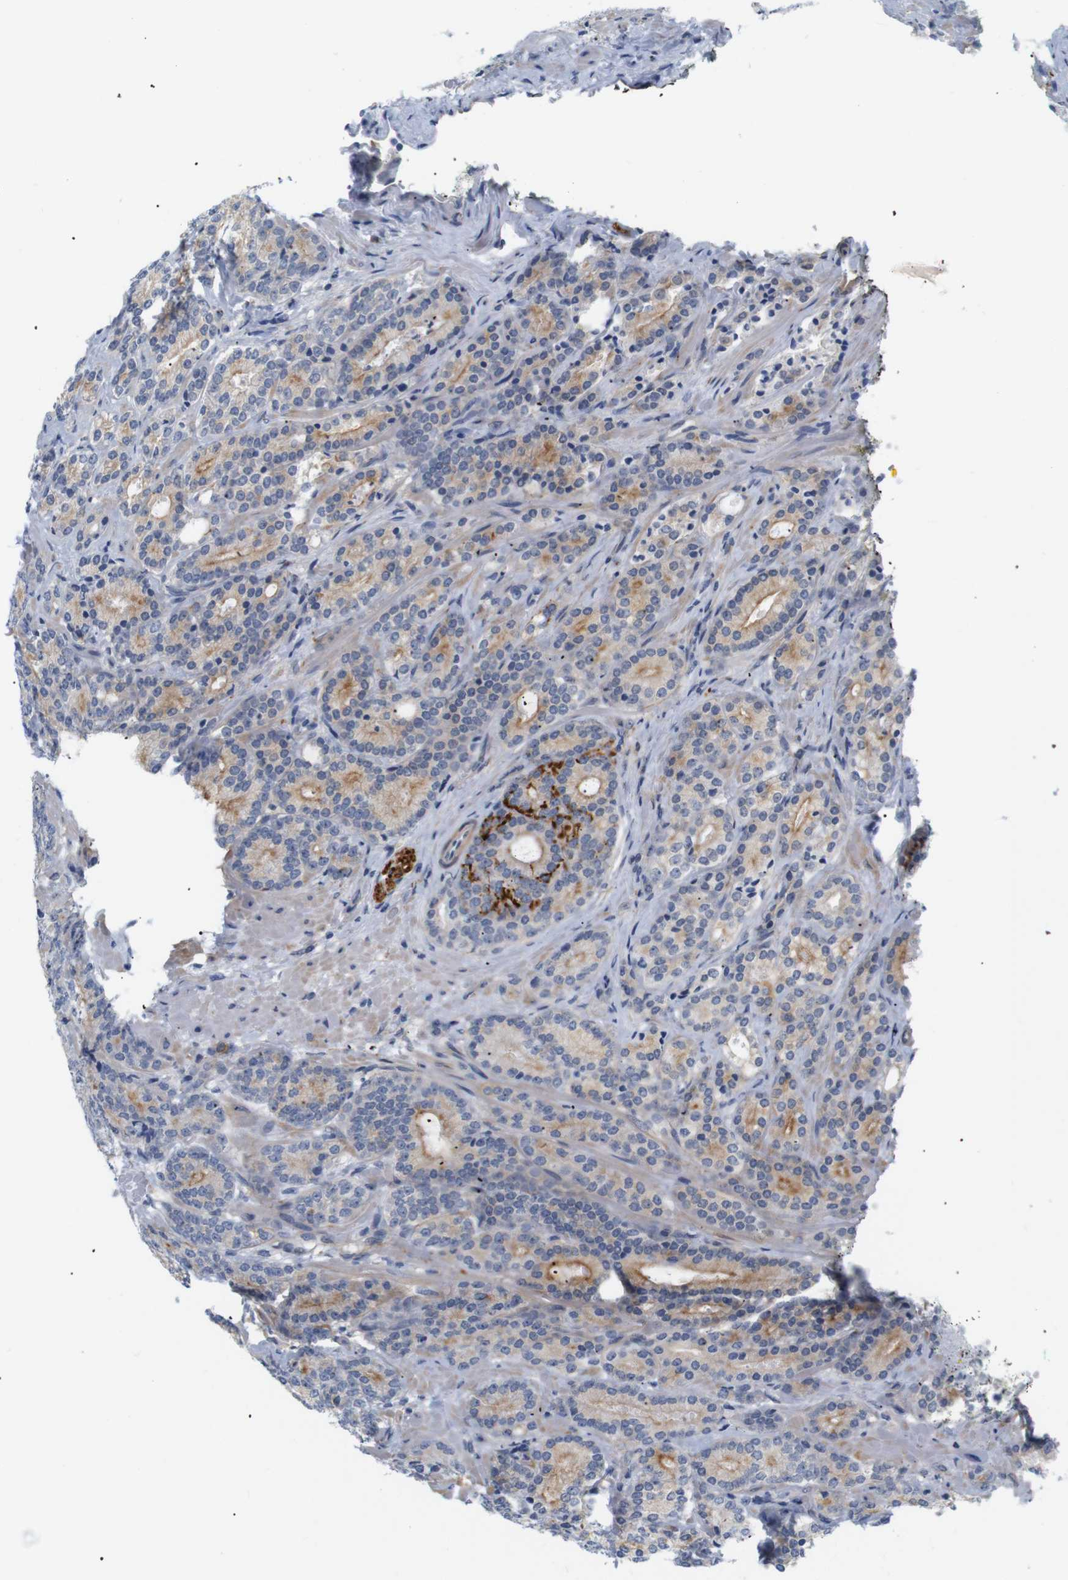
{"staining": {"intensity": "strong", "quantity": "<25%", "location": "cytoplasmic/membranous"}, "tissue": "prostate cancer", "cell_type": "Tumor cells", "image_type": "cancer", "snomed": [{"axis": "morphology", "description": "Adenocarcinoma, High grade"}, {"axis": "topography", "description": "Prostate"}], "caption": "Prostate adenocarcinoma (high-grade) stained with DAB immunohistochemistry (IHC) shows medium levels of strong cytoplasmic/membranous expression in approximately <25% of tumor cells.", "gene": "STMN3", "patient": {"sex": "male", "age": 61}}